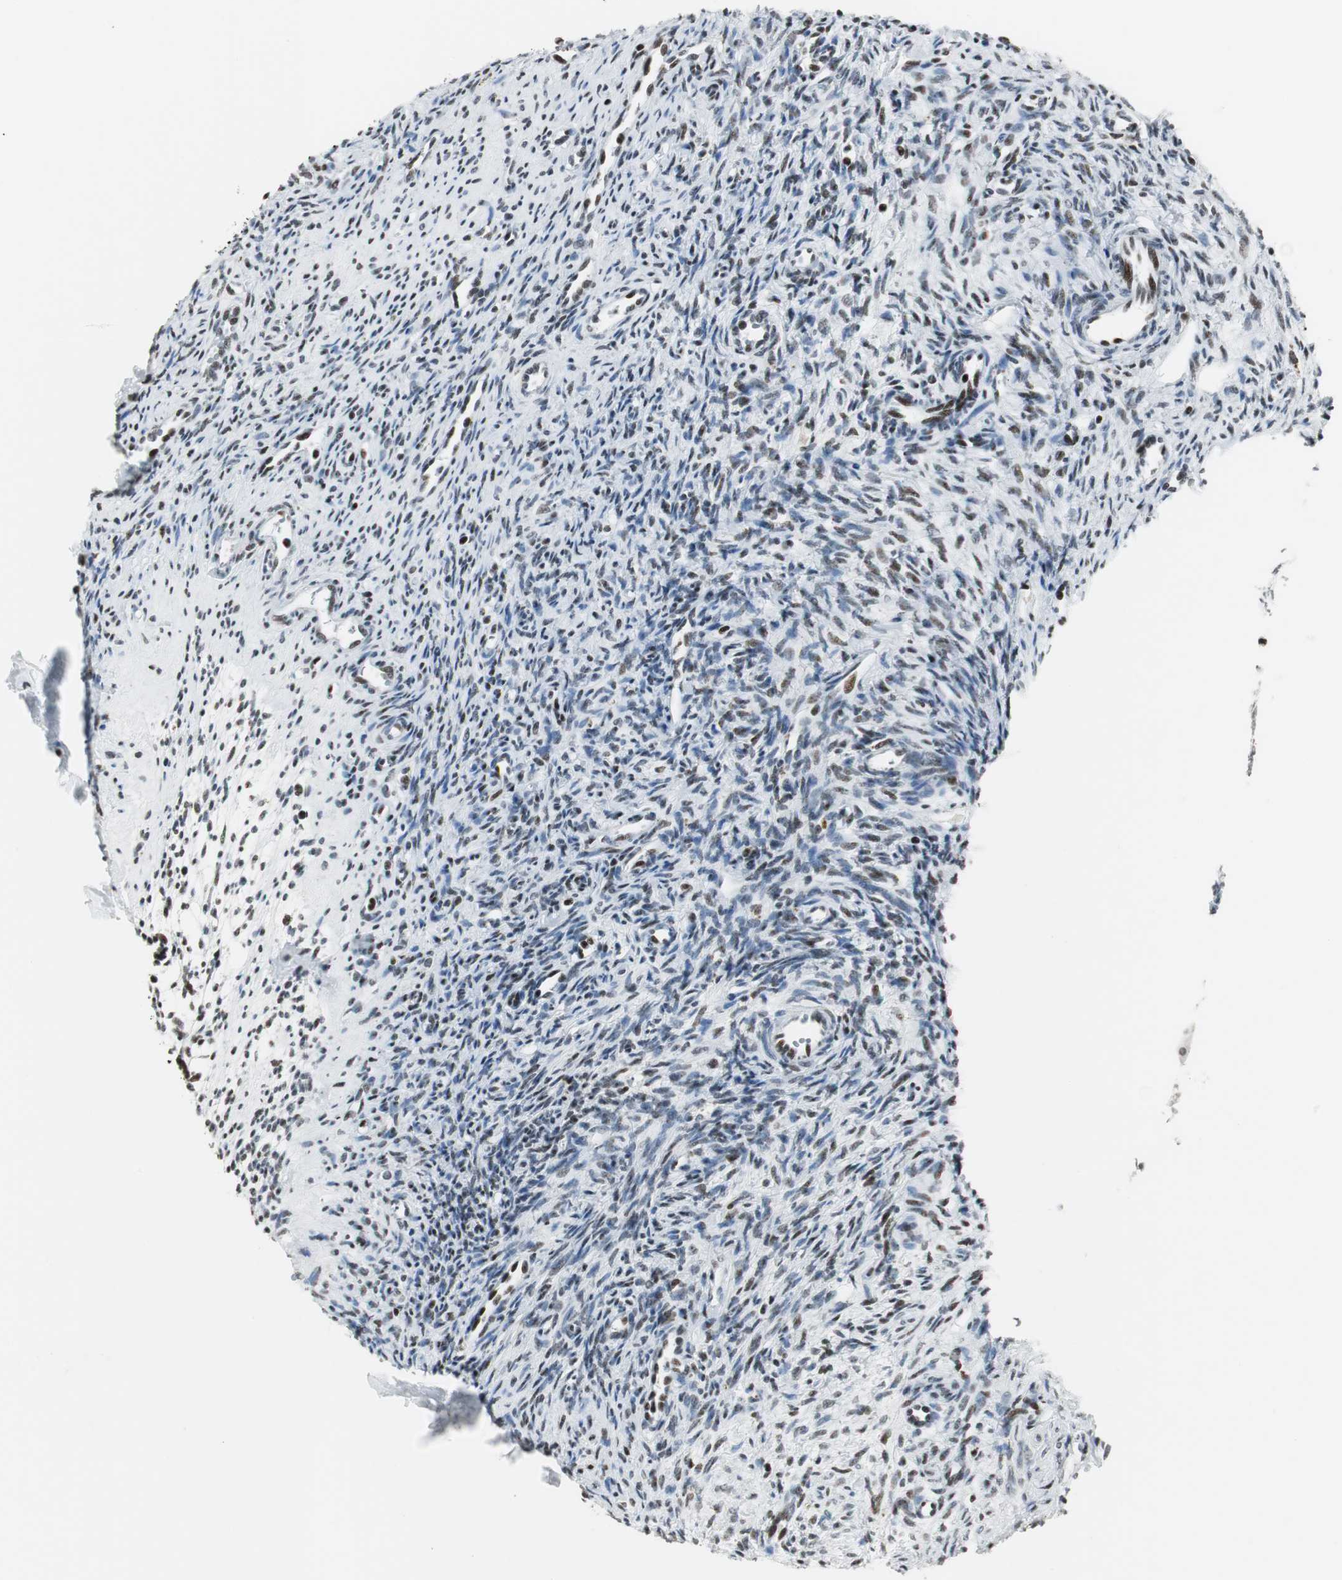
{"staining": {"intensity": "moderate", "quantity": "25%-75%", "location": "nuclear"}, "tissue": "ovary", "cell_type": "Ovarian stroma cells", "image_type": "normal", "snomed": [{"axis": "morphology", "description": "Normal tissue, NOS"}, {"axis": "topography", "description": "Ovary"}], "caption": "Moderate nuclear positivity for a protein is present in approximately 25%-75% of ovarian stroma cells of unremarkable ovary using immunohistochemistry (IHC).", "gene": "RBBP4", "patient": {"sex": "female", "age": 33}}